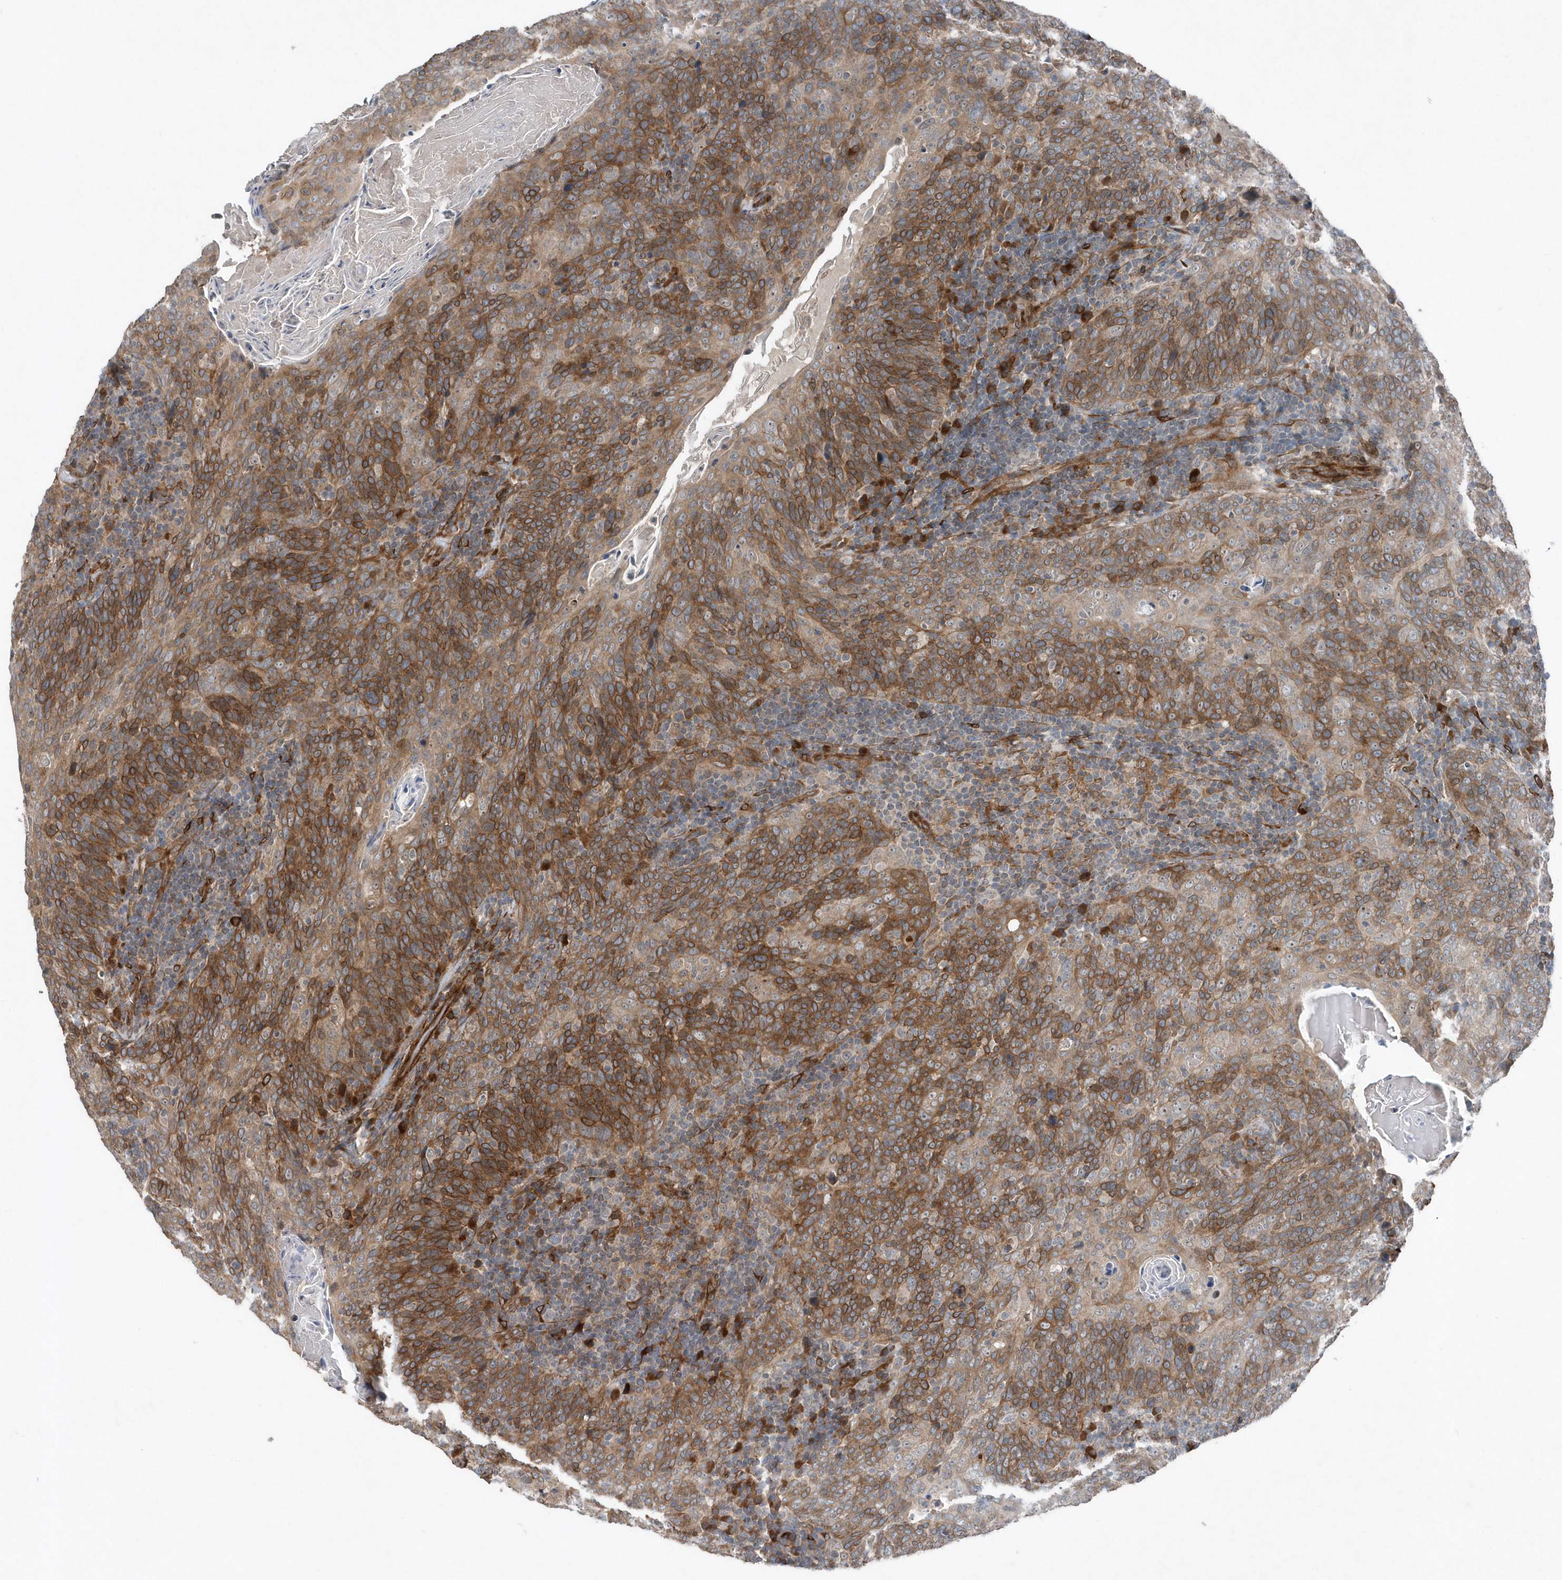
{"staining": {"intensity": "moderate", "quantity": ">75%", "location": "cytoplasmic/membranous"}, "tissue": "head and neck cancer", "cell_type": "Tumor cells", "image_type": "cancer", "snomed": [{"axis": "morphology", "description": "Squamous cell carcinoma, NOS"}, {"axis": "morphology", "description": "Squamous cell carcinoma, metastatic, NOS"}, {"axis": "topography", "description": "Lymph node"}, {"axis": "topography", "description": "Head-Neck"}], "caption": "Moderate cytoplasmic/membranous positivity for a protein is seen in approximately >75% of tumor cells of head and neck cancer (squamous cell carcinoma) using immunohistochemistry (IHC).", "gene": "MCC", "patient": {"sex": "male", "age": 62}}